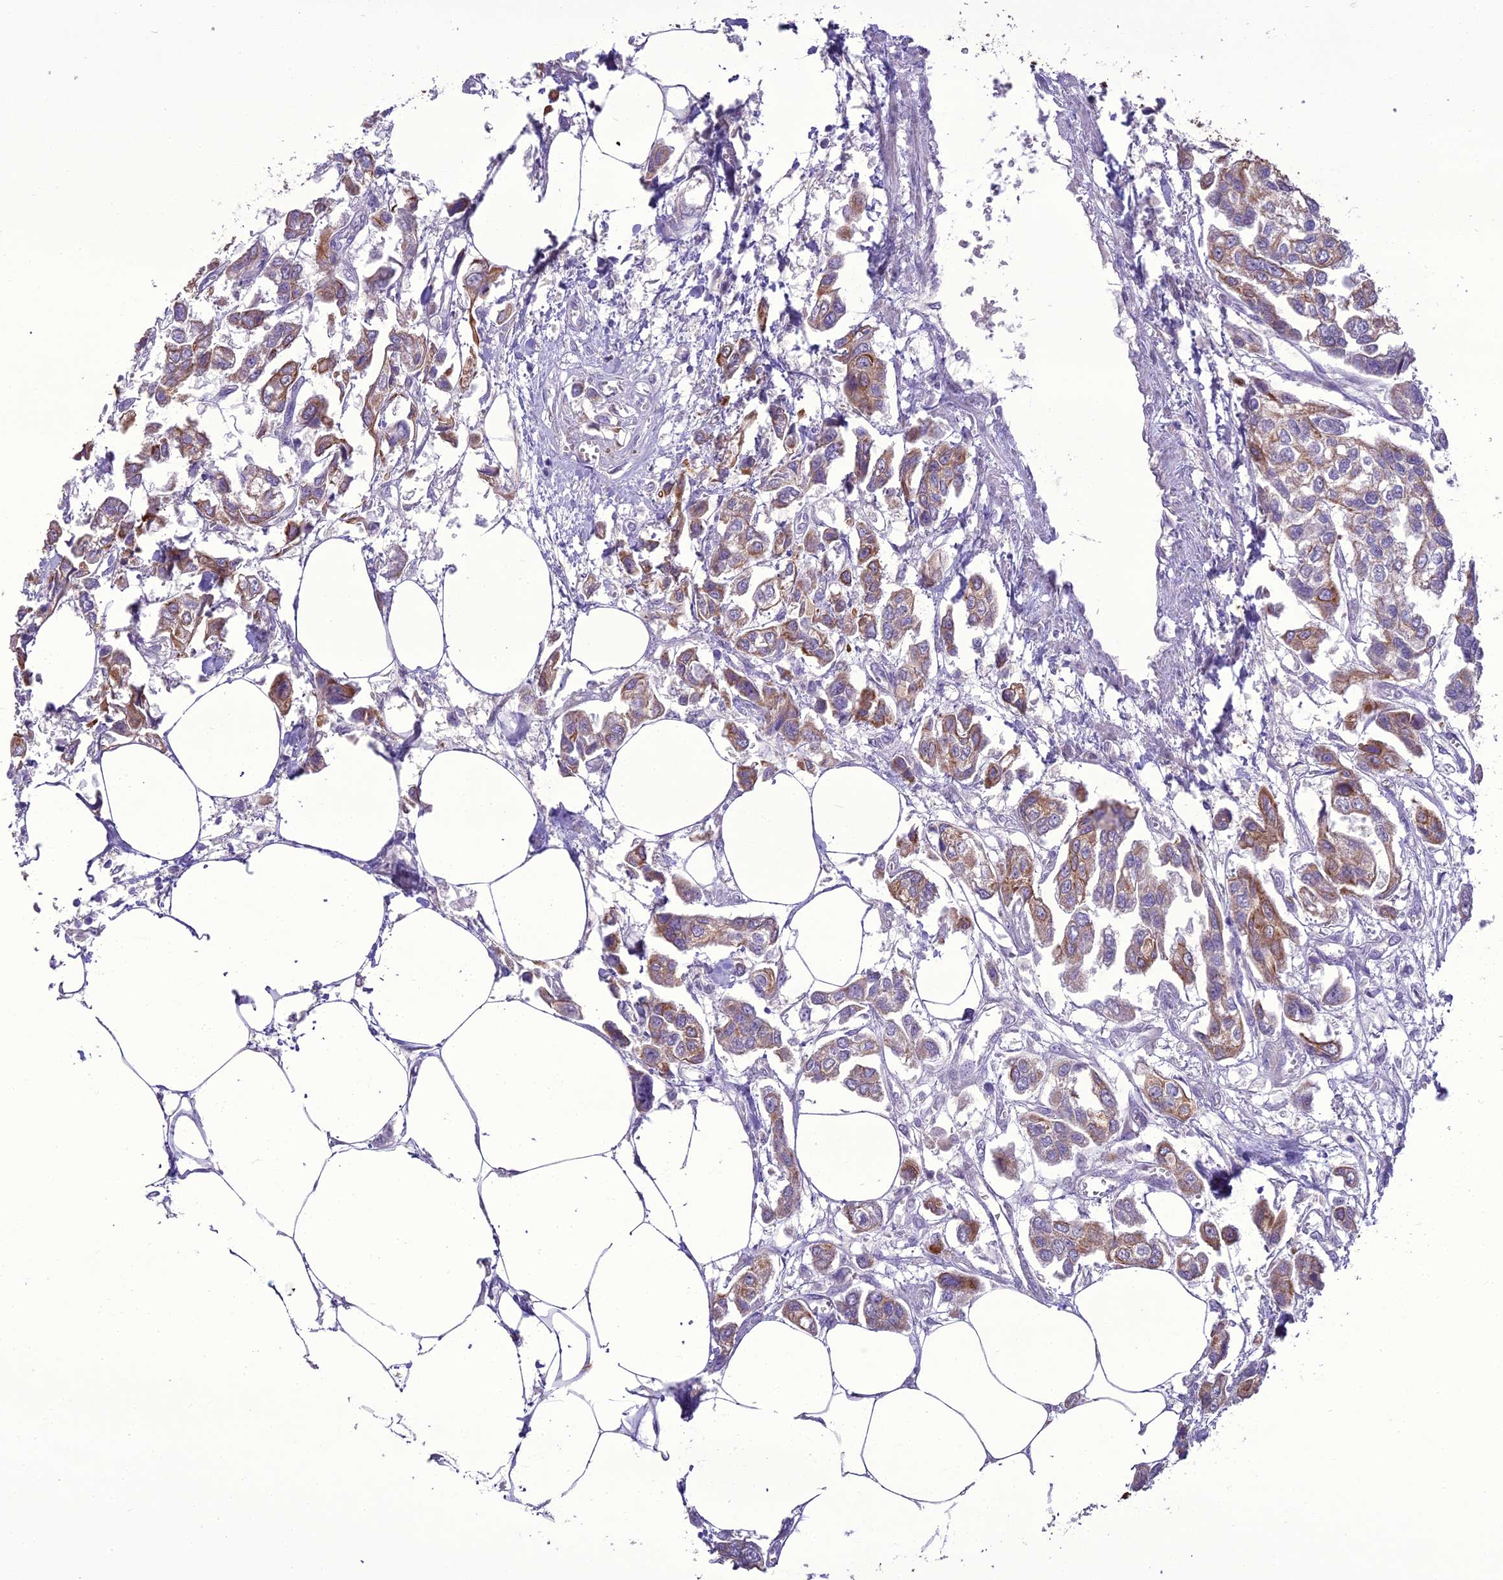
{"staining": {"intensity": "moderate", "quantity": ">75%", "location": "cytoplasmic/membranous"}, "tissue": "urothelial cancer", "cell_type": "Tumor cells", "image_type": "cancer", "snomed": [{"axis": "morphology", "description": "Urothelial carcinoma, High grade"}, {"axis": "topography", "description": "Urinary bladder"}], "caption": "High-power microscopy captured an IHC micrograph of high-grade urothelial carcinoma, revealing moderate cytoplasmic/membranous expression in approximately >75% of tumor cells.", "gene": "SCRT1", "patient": {"sex": "male", "age": 67}}